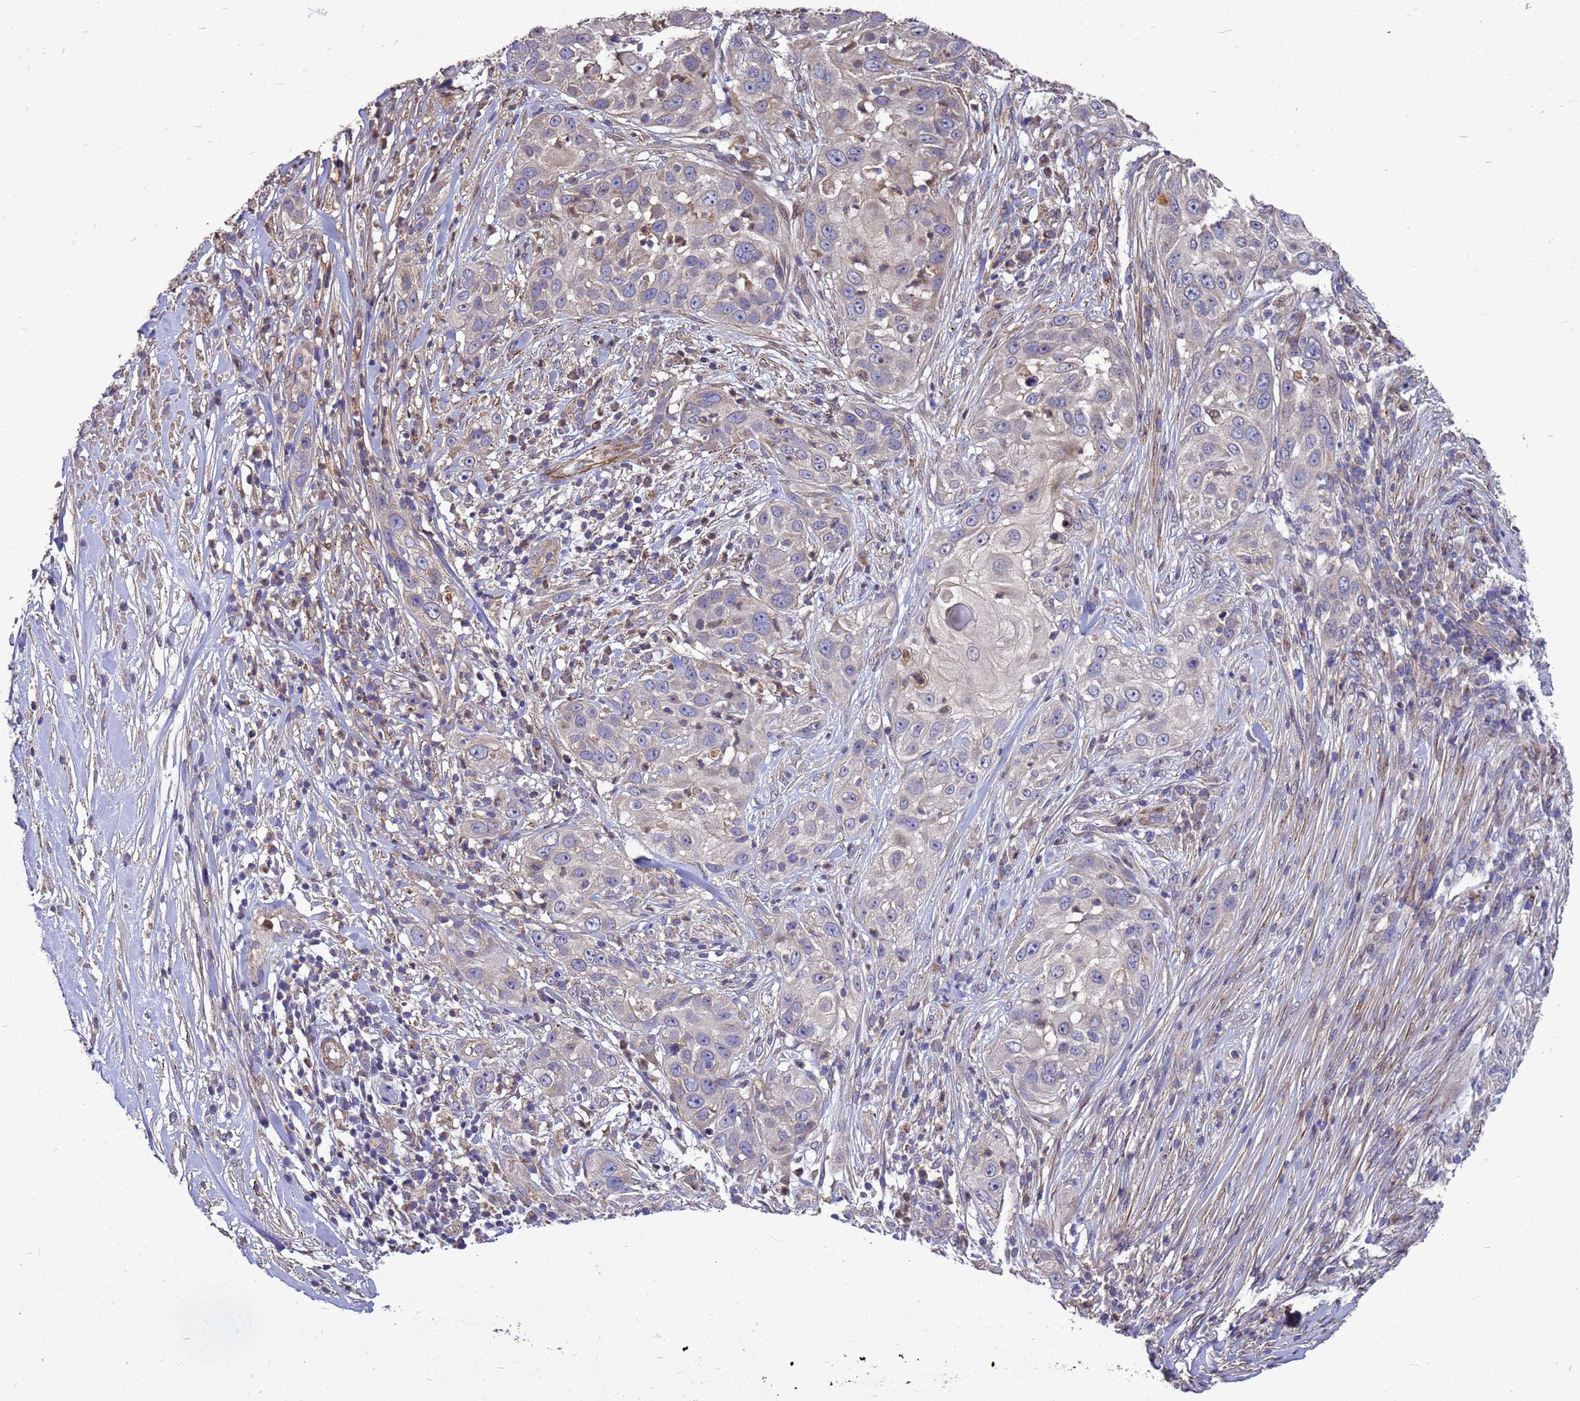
{"staining": {"intensity": "weak", "quantity": "<25%", "location": "cytoplasmic/membranous"}, "tissue": "skin cancer", "cell_type": "Tumor cells", "image_type": "cancer", "snomed": [{"axis": "morphology", "description": "Squamous cell carcinoma, NOS"}, {"axis": "topography", "description": "Skin"}], "caption": "This is an immunohistochemistry image of skin squamous cell carcinoma. There is no expression in tumor cells.", "gene": "RSPRY1", "patient": {"sex": "female", "age": 44}}